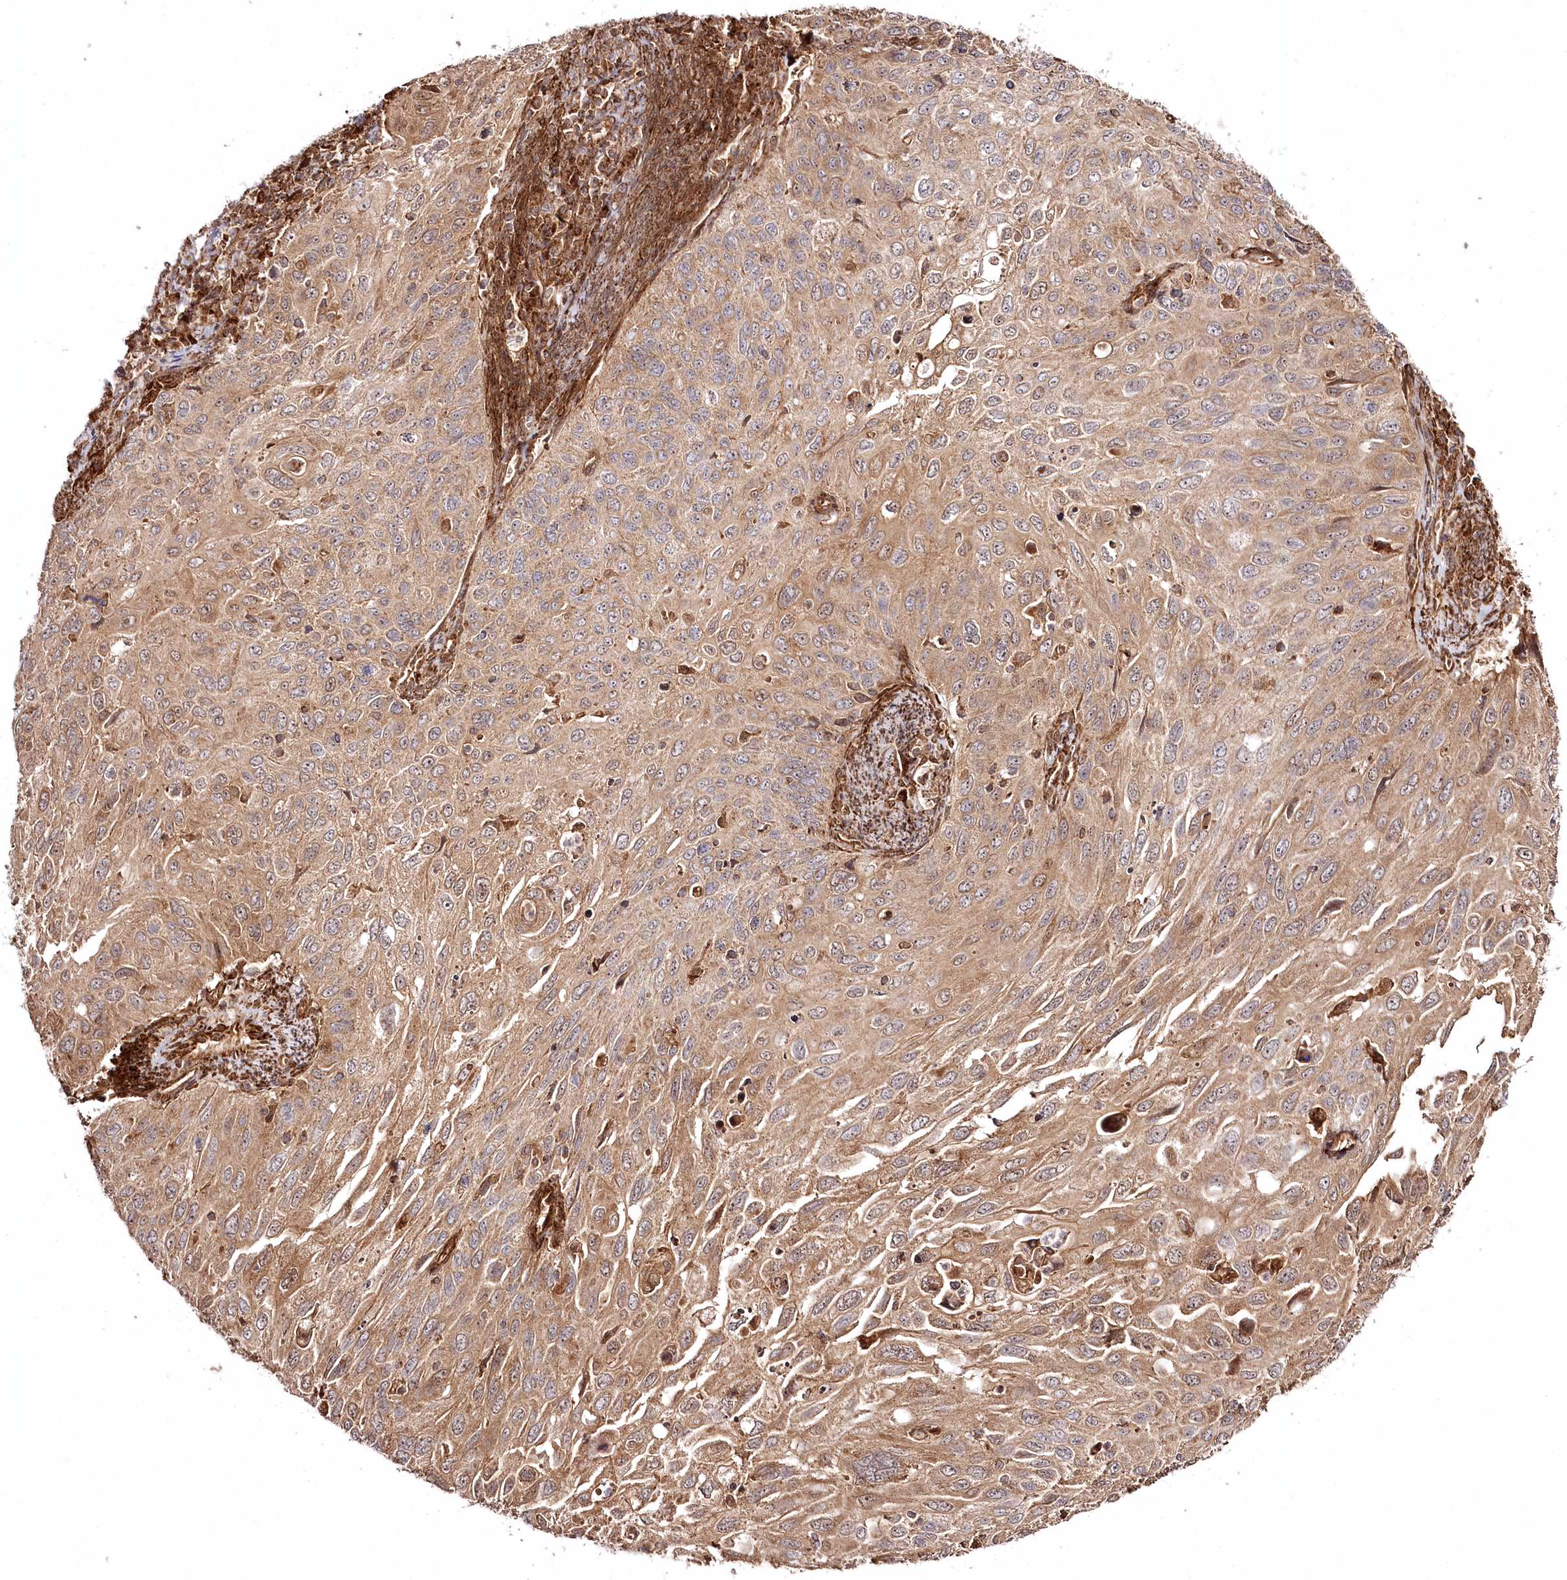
{"staining": {"intensity": "moderate", "quantity": ">75%", "location": "cytoplasmic/membranous"}, "tissue": "cervical cancer", "cell_type": "Tumor cells", "image_type": "cancer", "snomed": [{"axis": "morphology", "description": "Squamous cell carcinoma, NOS"}, {"axis": "topography", "description": "Cervix"}], "caption": "Protein analysis of cervical cancer tissue reveals moderate cytoplasmic/membranous positivity in approximately >75% of tumor cells.", "gene": "REXO2", "patient": {"sex": "female", "age": 70}}